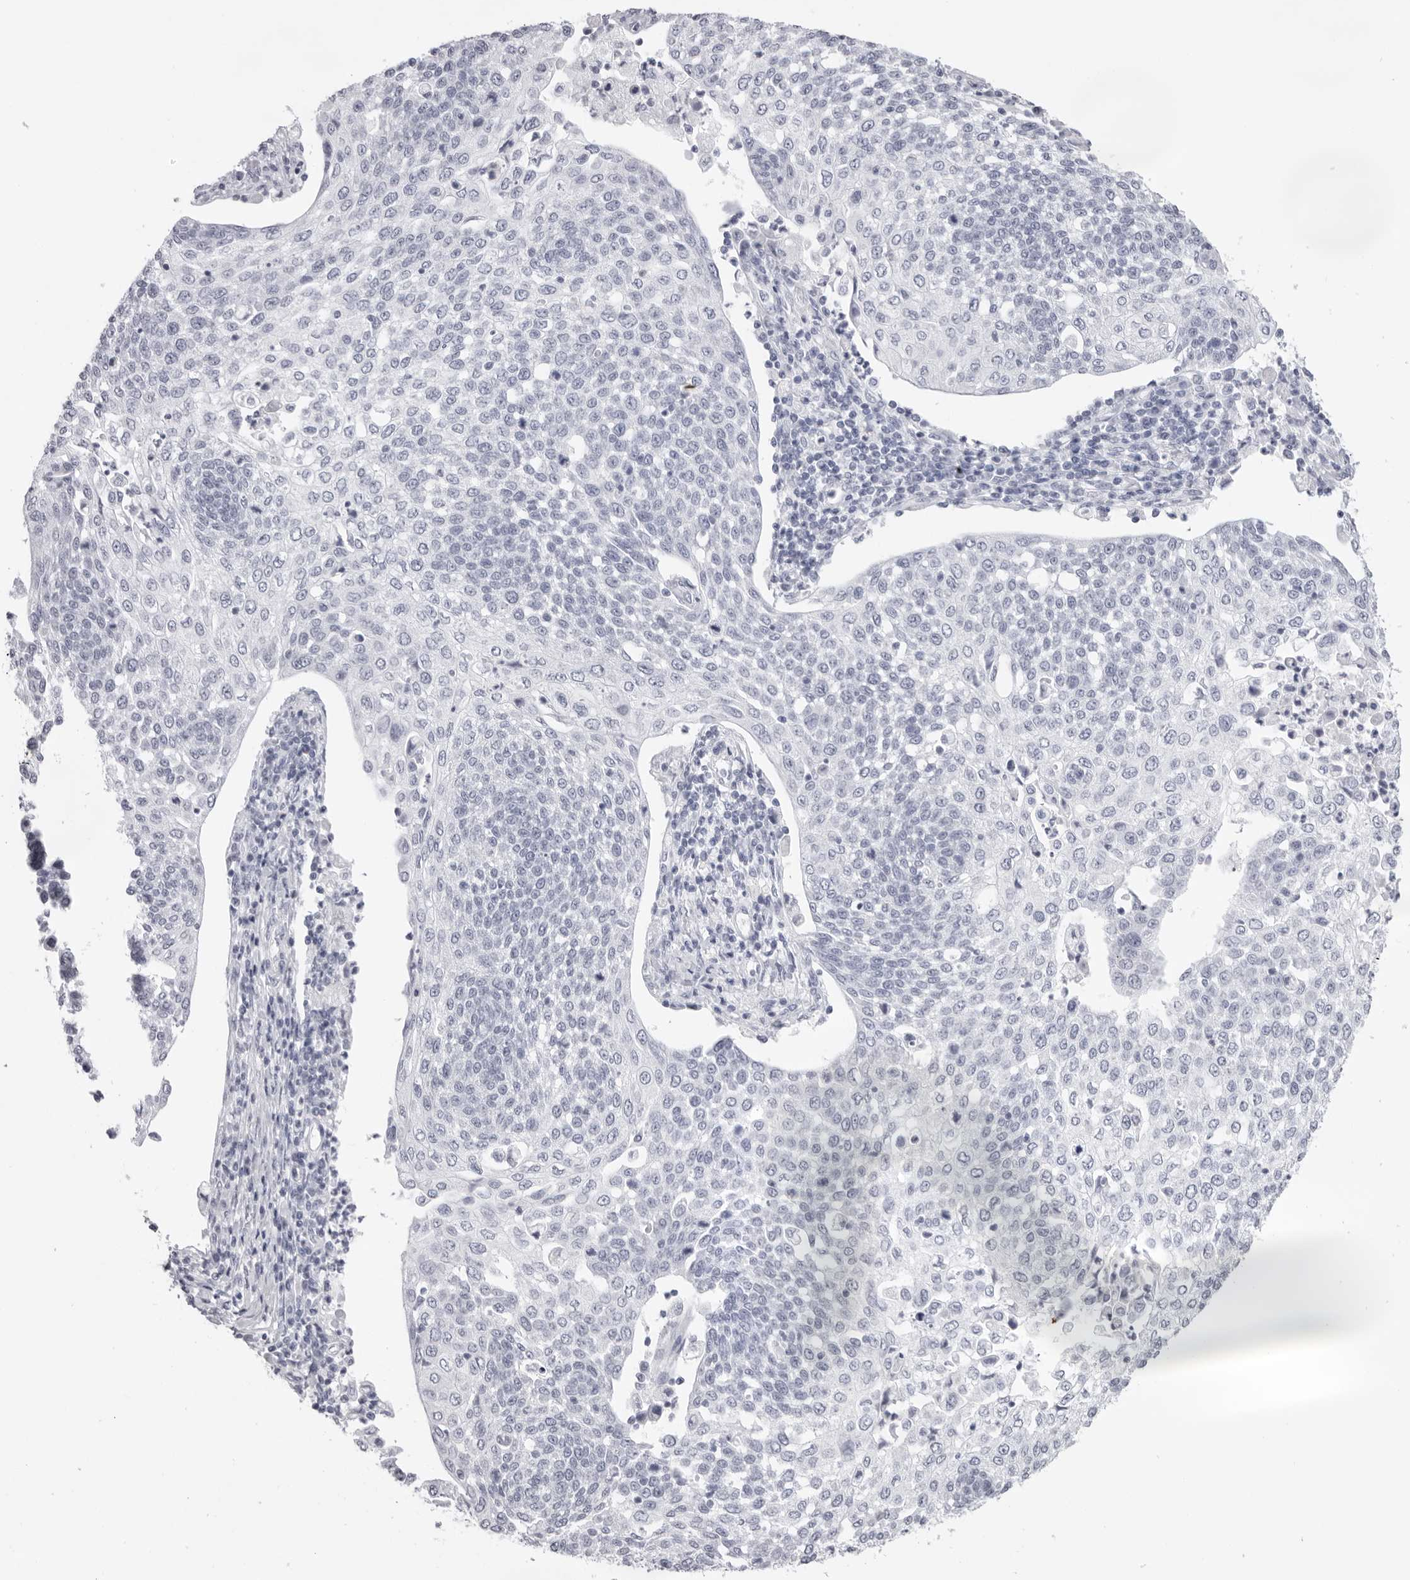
{"staining": {"intensity": "negative", "quantity": "none", "location": "none"}, "tissue": "cervical cancer", "cell_type": "Tumor cells", "image_type": "cancer", "snomed": [{"axis": "morphology", "description": "Squamous cell carcinoma, NOS"}, {"axis": "topography", "description": "Cervix"}], "caption": "Immunohistochemistry (IHC) image of neoplastic tissue: cervical squamous cell carcinoma stained with DAB displays no significant protein staining in tumor cells.", "gene": "KLK12", "patient": {"sex": "female", "age": 34}}